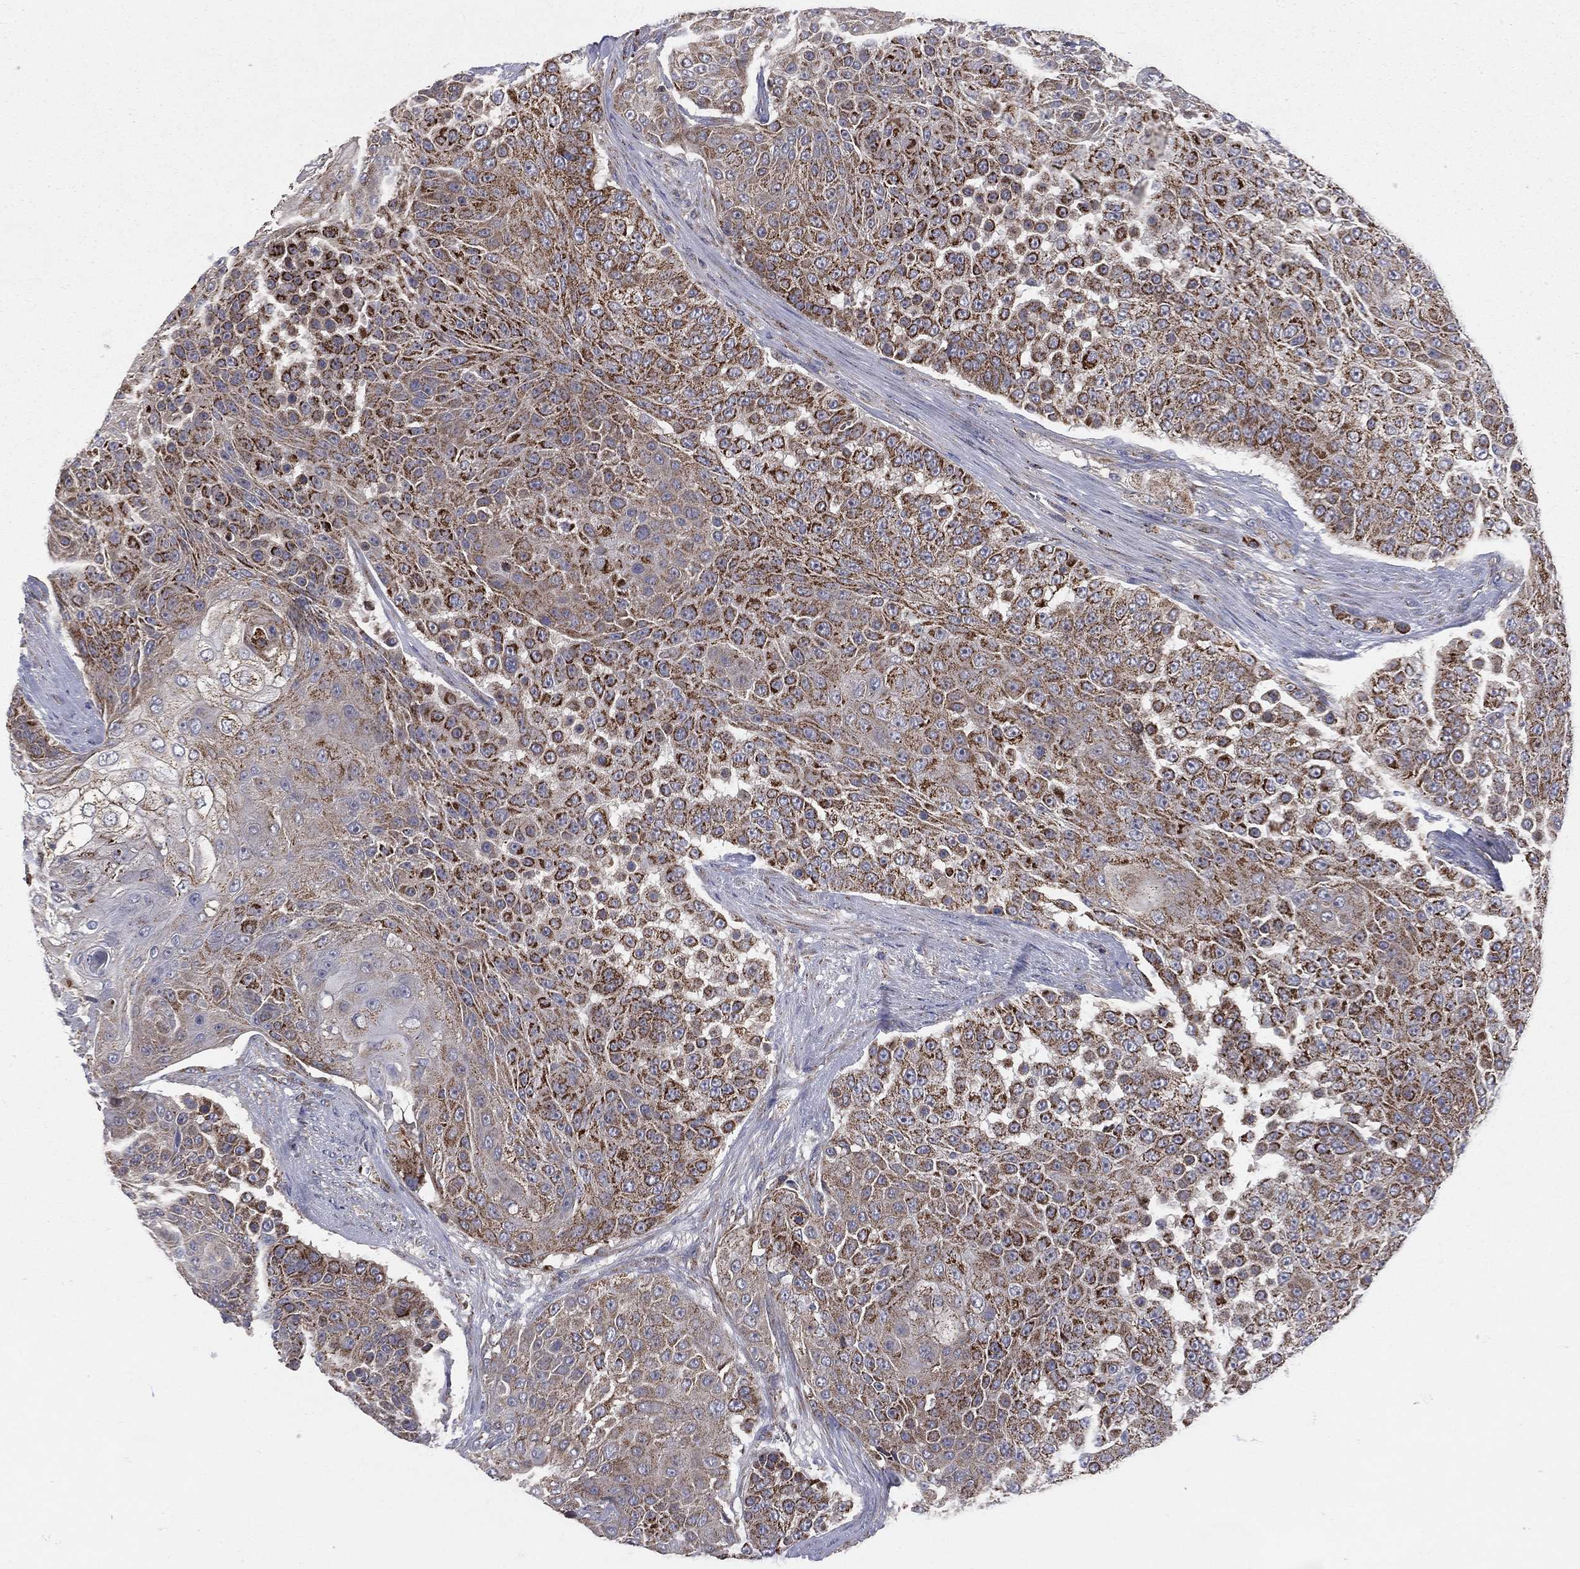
{"staining": {"intensity": "strong", "quantity": ">75%", "location": "cytoplasmic/membranous"}, "tissue": "urothelial cancer", "cell_type": "Tumor cells", "image_type": "cancer", "snomed": [{"axis": "morphology", "description": "Urothelial carcinoma, High grade"}, {"axis": "topography", "description": "Urinary bladder"}], "caption": "The micrograph shows staining of urothelial carcinoma (high-grade), revealing strong cytoplasmic/membranous protein staining (brown color) within tumor cells.", "gene": "GPD1", "patient": {"sex": "female", "age": 63}}